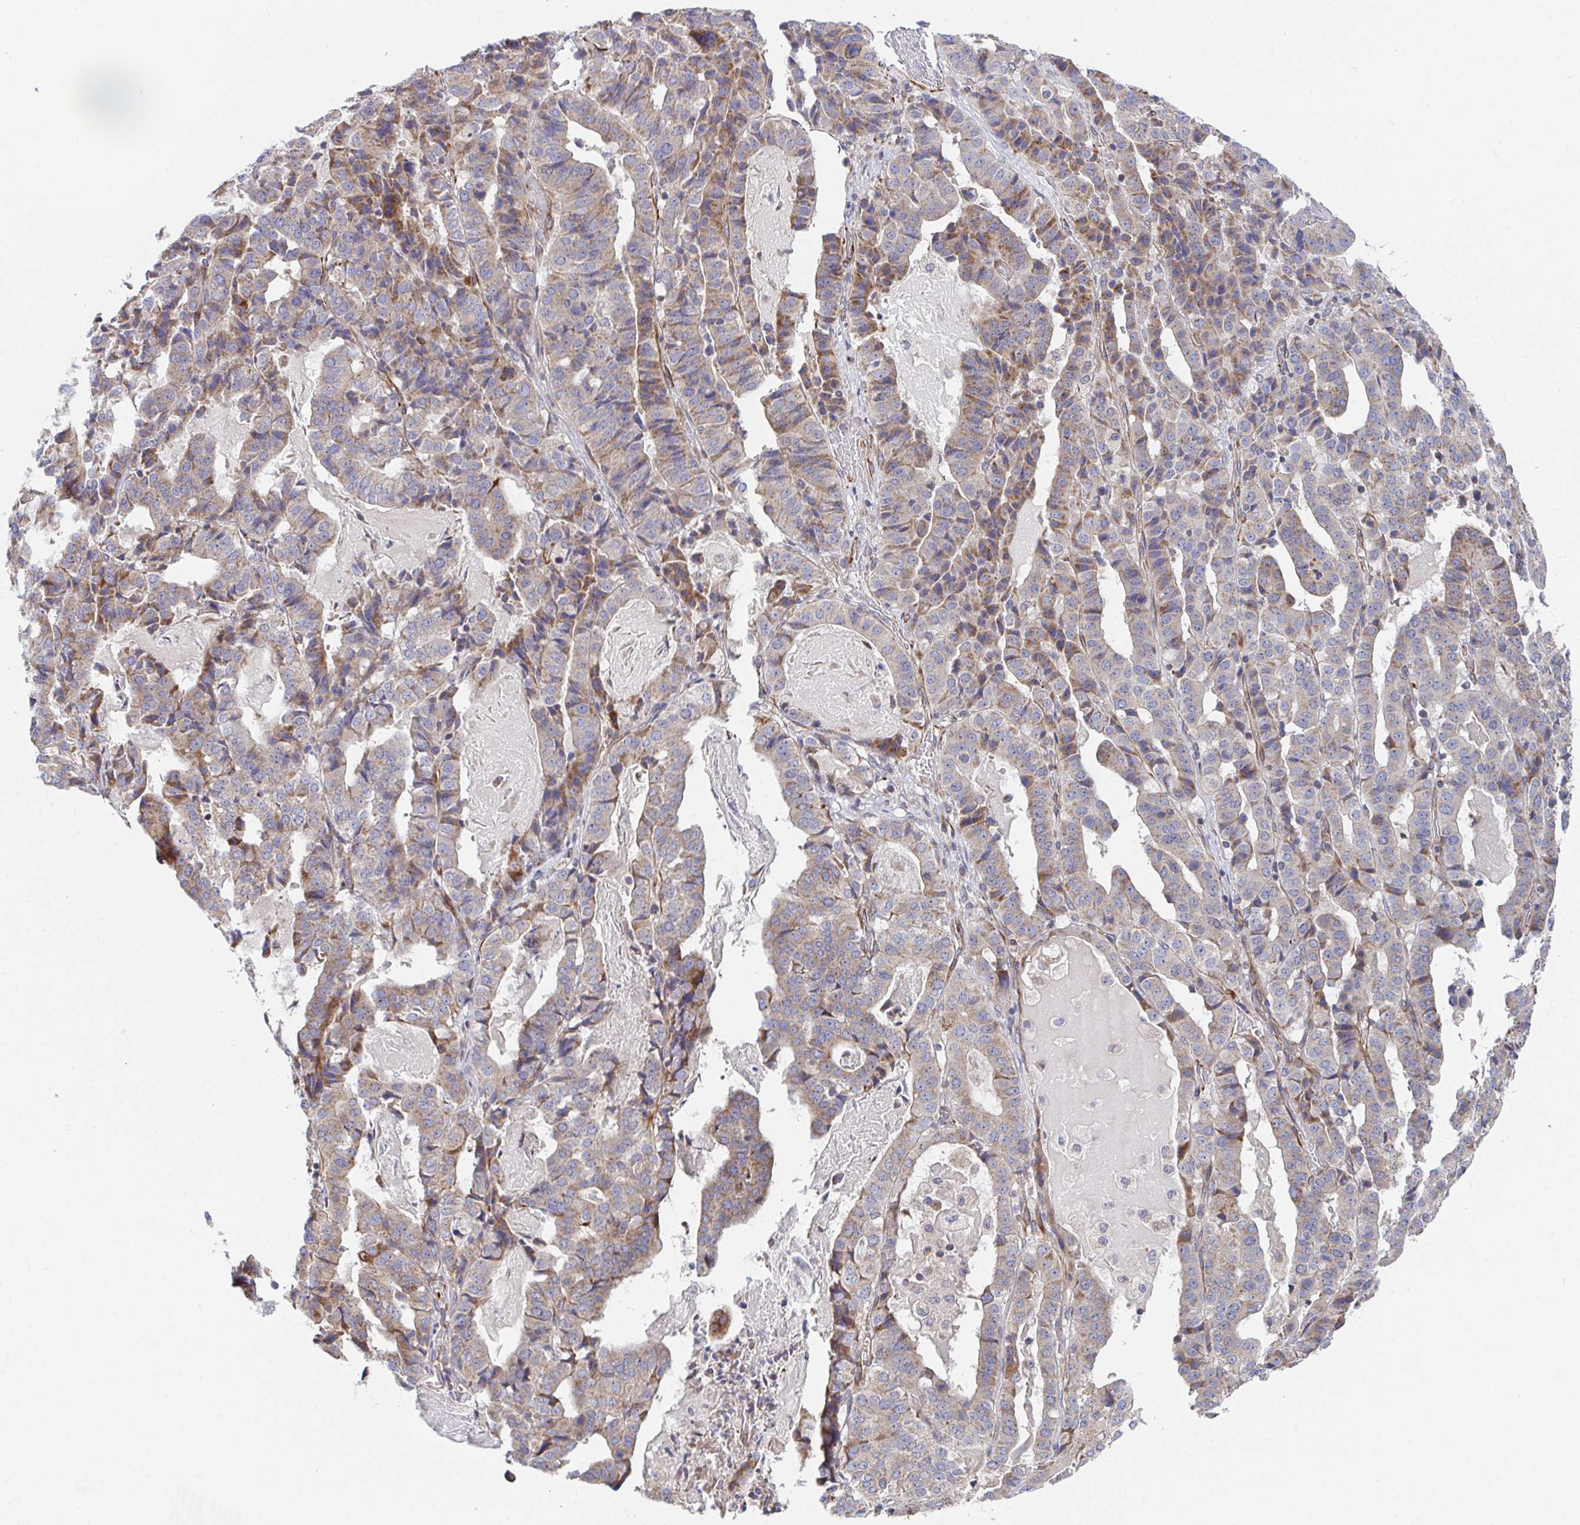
{"staining": {"intensity": "moderate", "quantity": ">75%", "location": "cytoplasmic/membranous"}, "tissue": "stomach cancer", "cell_type": "Tumor cells", "image_type": "cancer", "snomed": [{"axis": "morphology", "description": "Adenocarcinoma, NOS"}, {"axis": "topography", "description": "Stomach"}], "caption": "A micrograph of human stomach cancer (adenocarcinoma) stained for a protein reveals moderate cytoplasmic/membranous brown staining in tumor cells.", "gene": "EIF1AD", "patient": {"sex": "male", "age": 48}}